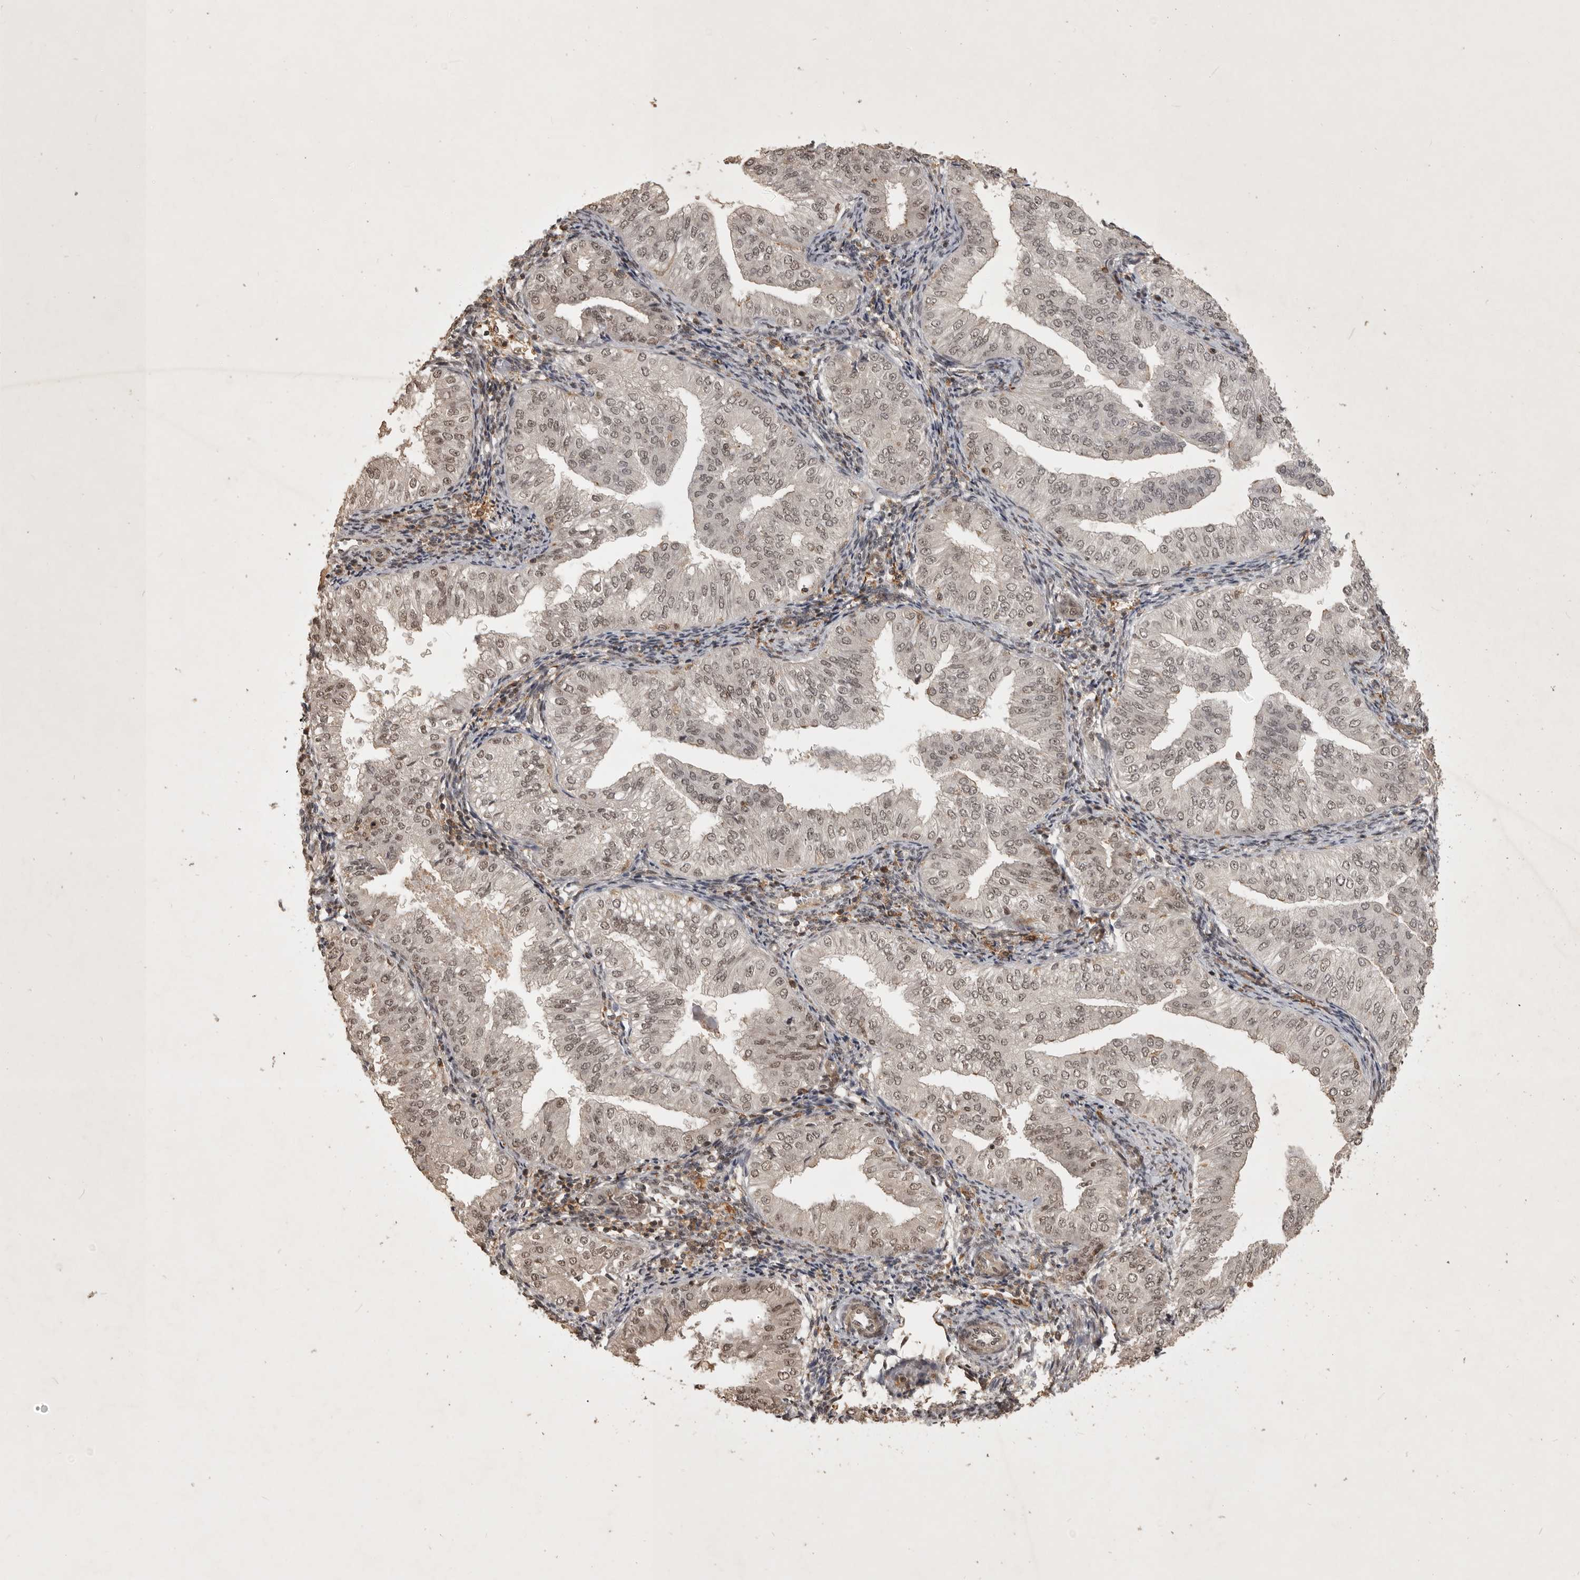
{"staining": {"intensity": "weak", "quantity": ">75%", "location": "nuclear"}, "tissue": "endometrial cancer", "cell_type": "Tumor cells", "image_type": "cancer", "snomed": [{"axis": "morphology", "description": "Normal tissue, NOS"}, {"axis": "morphology", "description": "Adenocarcinoma, NOS"}, {"axis": "topography", "description": "Endometrium"}], "caption": "Endometrial cancer (adenocarcinoma) tissue exhibits weak nuclear positivity in about >75% of tumor cells, visualized by immunohistochemistry.", "gene": "CBLL1", "patient": {"sex": "female", "age": 53}}